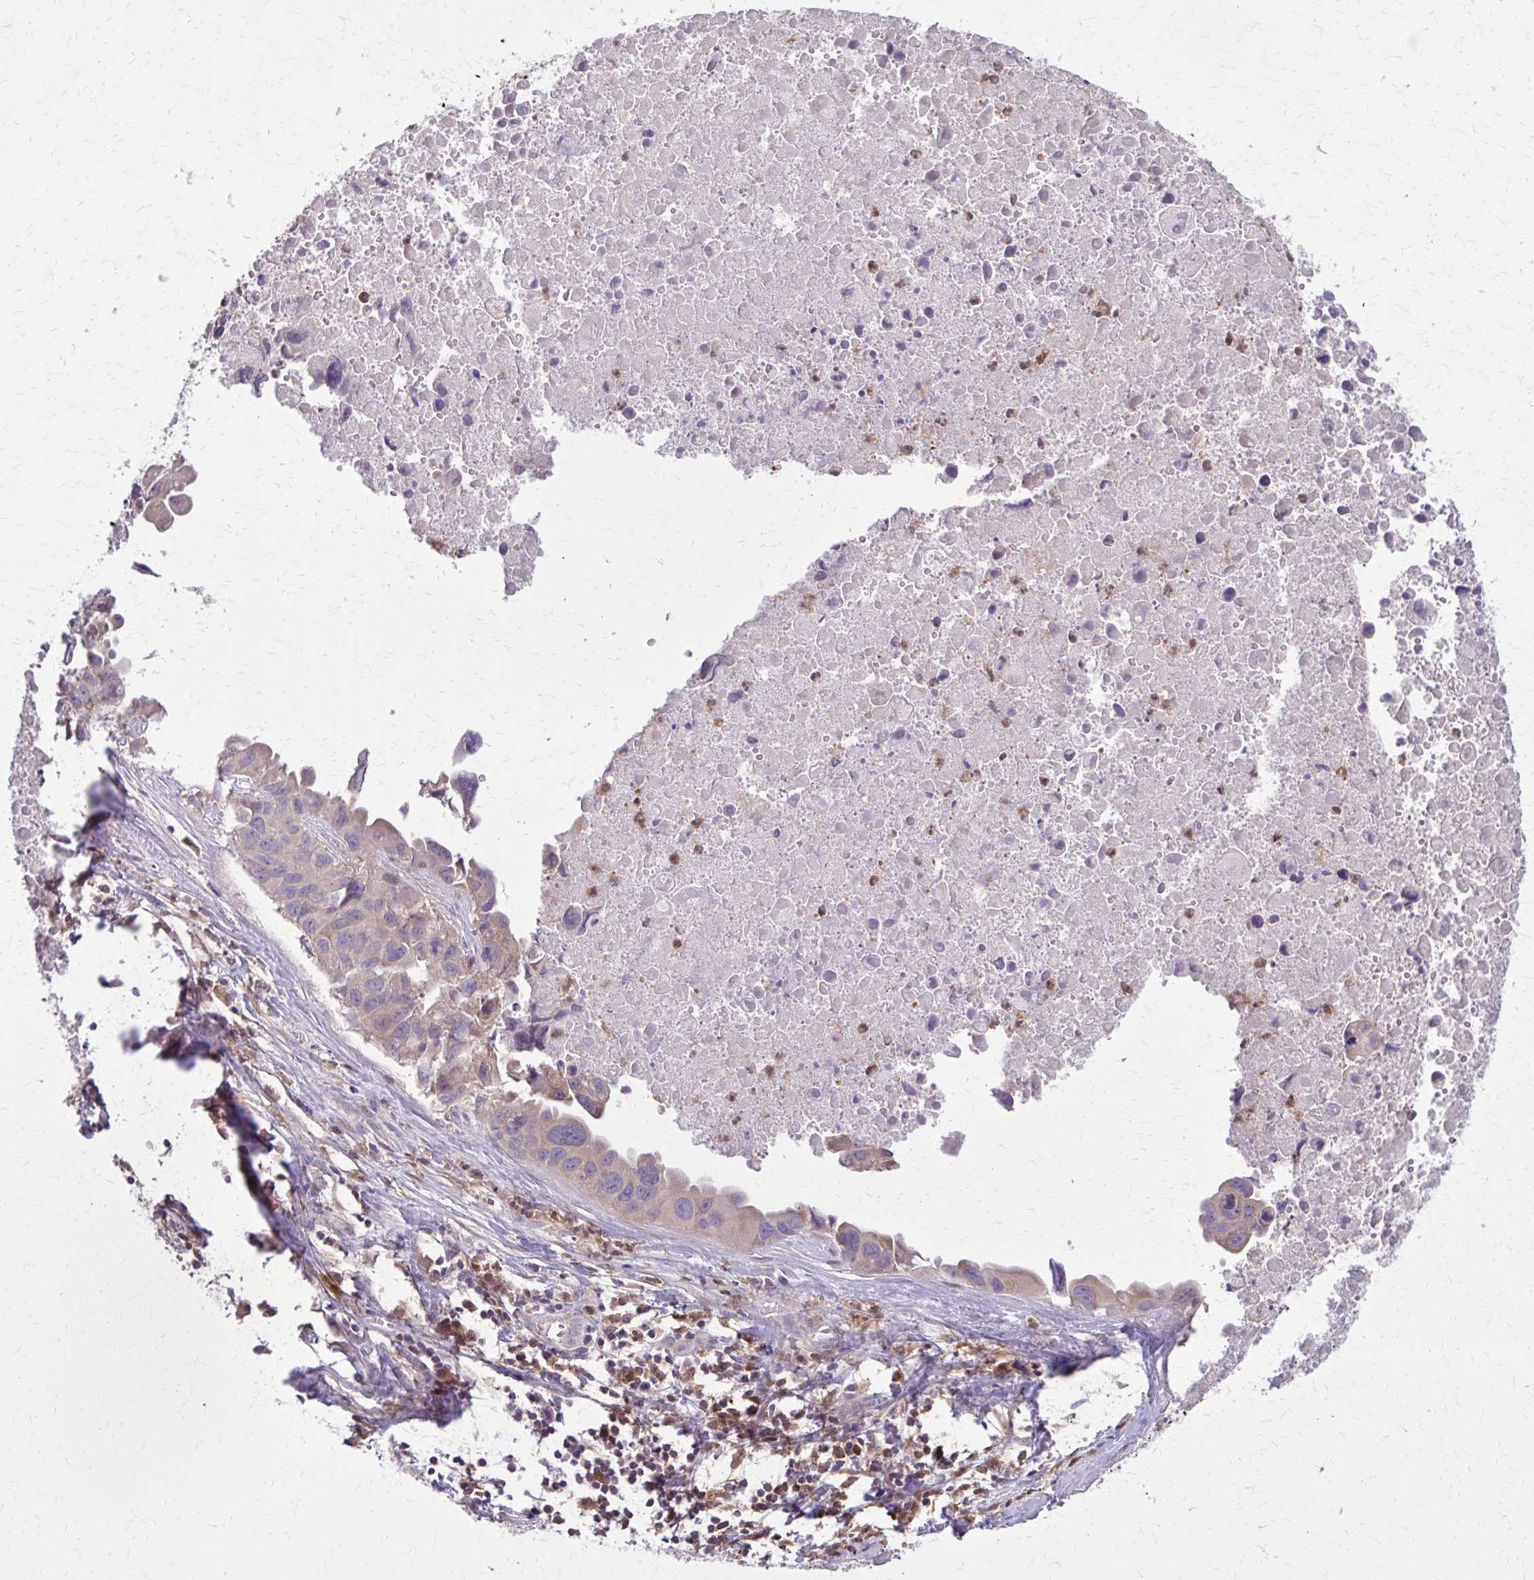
{"staining": {"intensity": "weak", "quantity": "25%-75%", "location": "cytoplasmic/membranous"}, "tissue": "lung cancer", "cell_type": "Tumor cells", "image_type": "cancer", "snomed": [{"axis": "morphology", "description": "Adenocarcinoma, NOS"}, {"axis": "topography", "description": "Lymph node"}, {"axis": "topography", "description": "Lung"}], "caption": "Brown immunohistochemical staining in human lung cancer displays weak cytoplasmic/membranous expression in about 25%-75% of tumor cells. (DAB (3,3'-diaminobenzidine) IHC, brown staining for protein, blue staining for nuclei).", "gene": "NRBF2", "patient": {"sex": "male", "age": 64}}